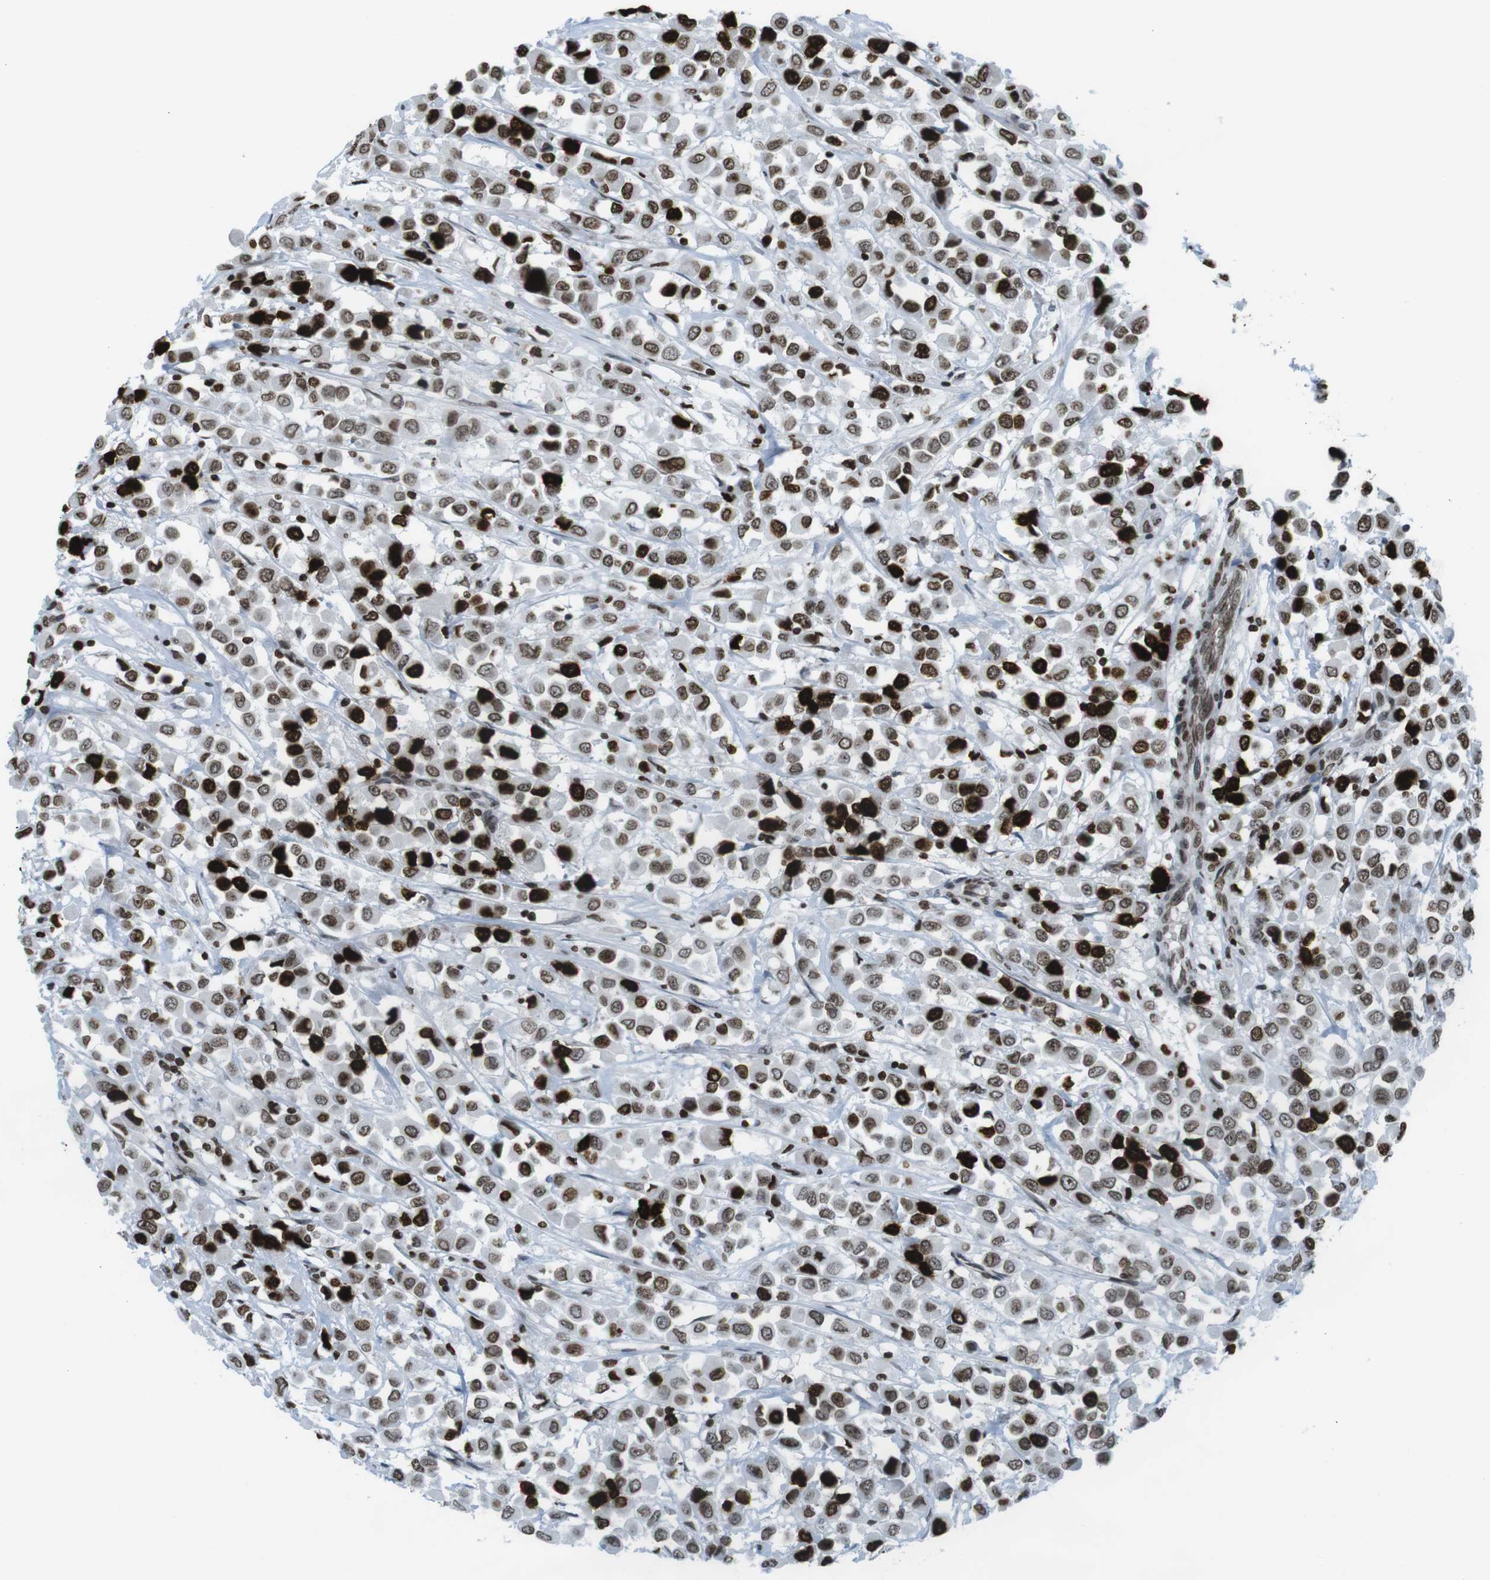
{"staining": {"intensity": "strong", "quantity": ">75%", "location": "nuclear"}, "tissue": "breast cancer", "cell_type": "Tumor cells", "image_type": "cancer", "snomed": [{"axis": "morphology", "description": "Duct carcinoma"}, {"axis": "topography", "description": "Breast"}], "caption": "Protein staining by immunohistochemistry demonstrates strong nuclear positivity in about >75% of tumor cells in breast cancer. Using DAB (brown) and hematoxylin (blue) stains, captured at high magnification using brightfield microscopy.", "gene": "H2AC8", "patient": {"sex": "female", "age": 61}}